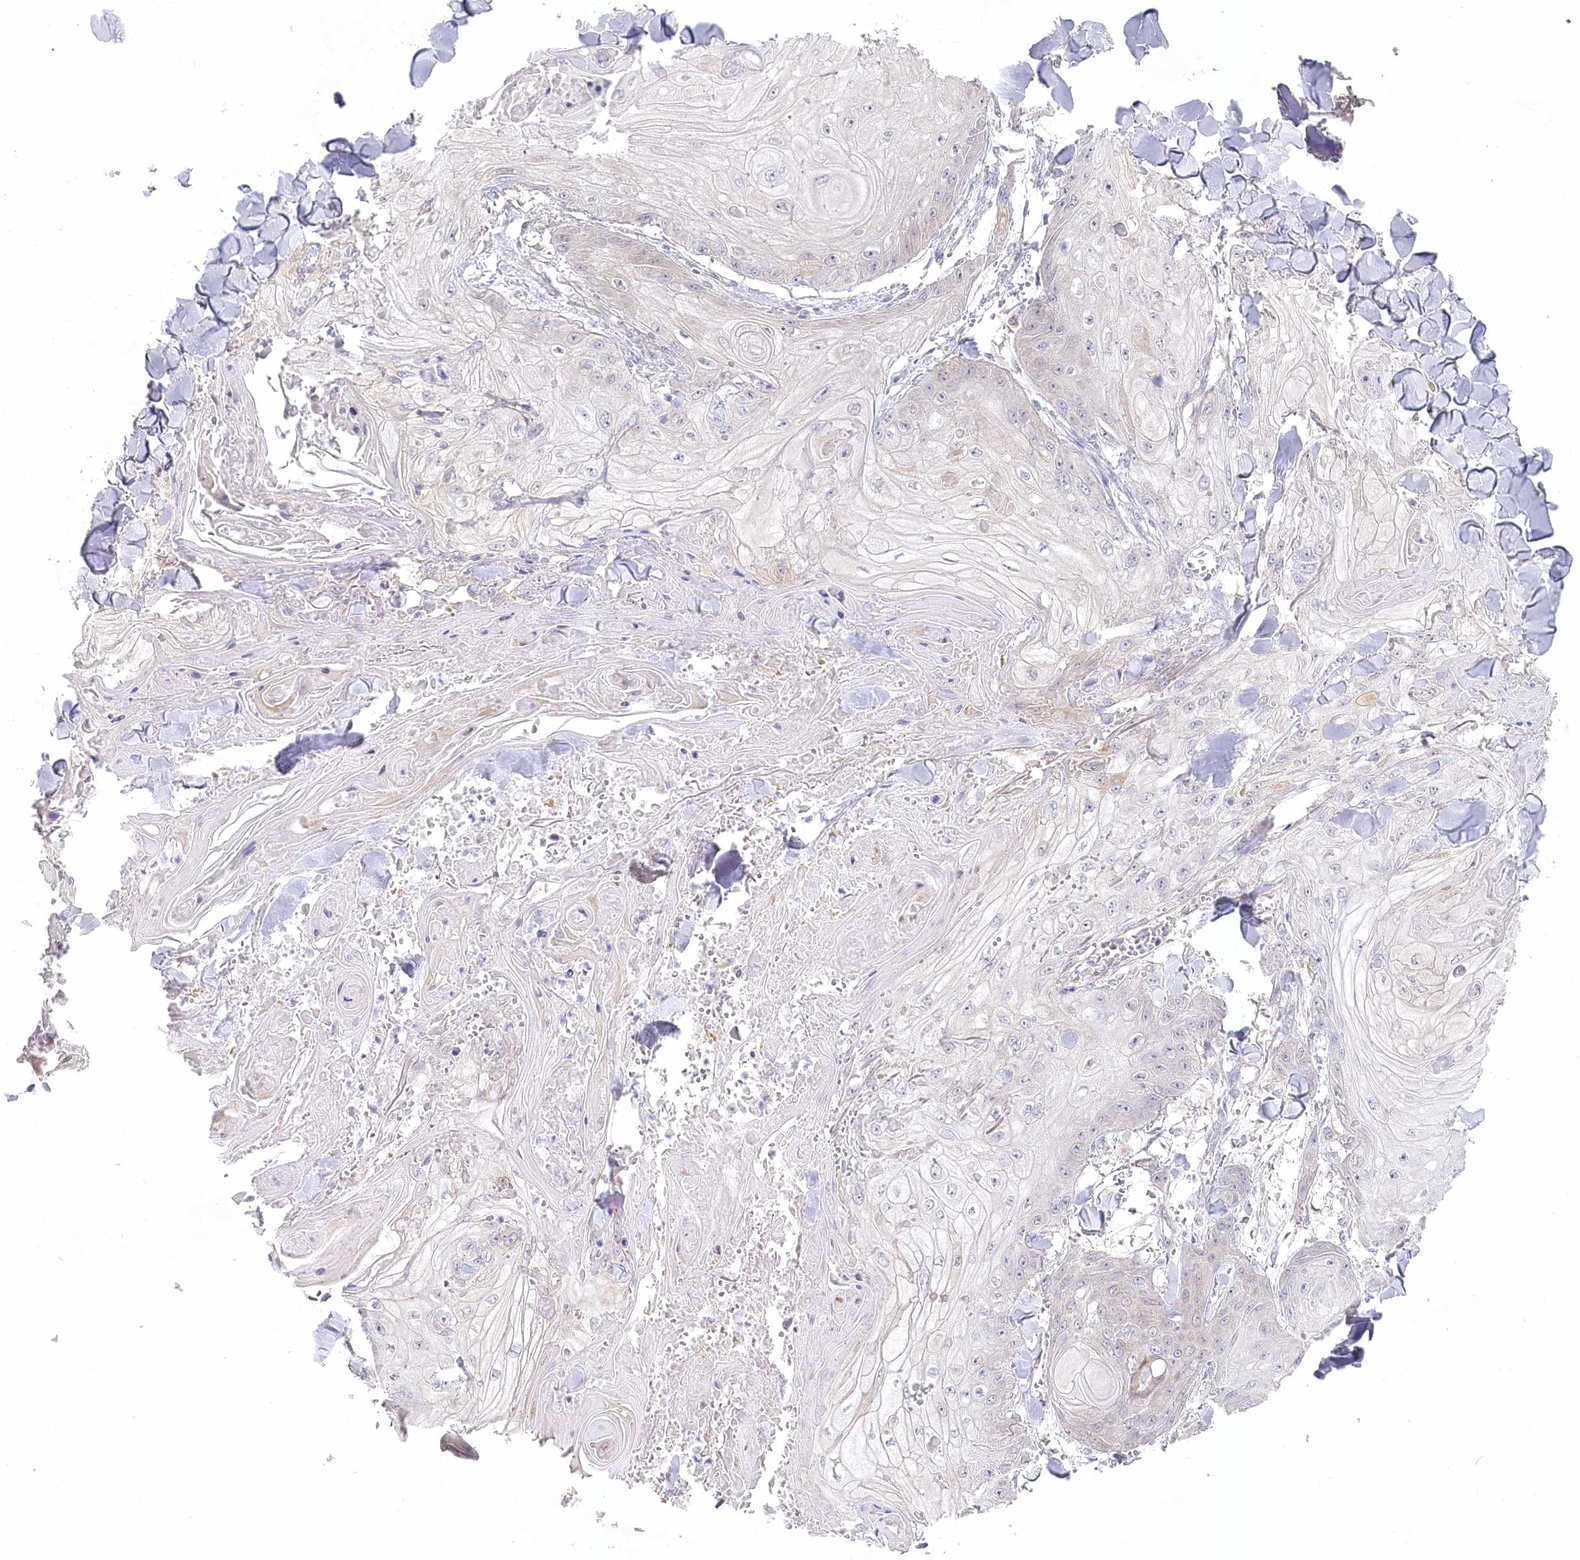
{"staining": {"intensity": "negative", "quantity": "none", "location": "none"}, "tissue": "skin cancer", "cell_type": "Tumor cells", "image_type": "cancer", "snomed": [{"axis": "morphology", "description": "Squamous cell carcinoma, NOS"}, {"axis": "topography", "description": "Skin"}], "caption": "IHC image of neoplastic tissue: skin squamous cell carcinoma stained with DAB displays no significant protein expression in tumor cells.", "gene": "AAMDC", "patient": {"sex": "male", "age": 74}}